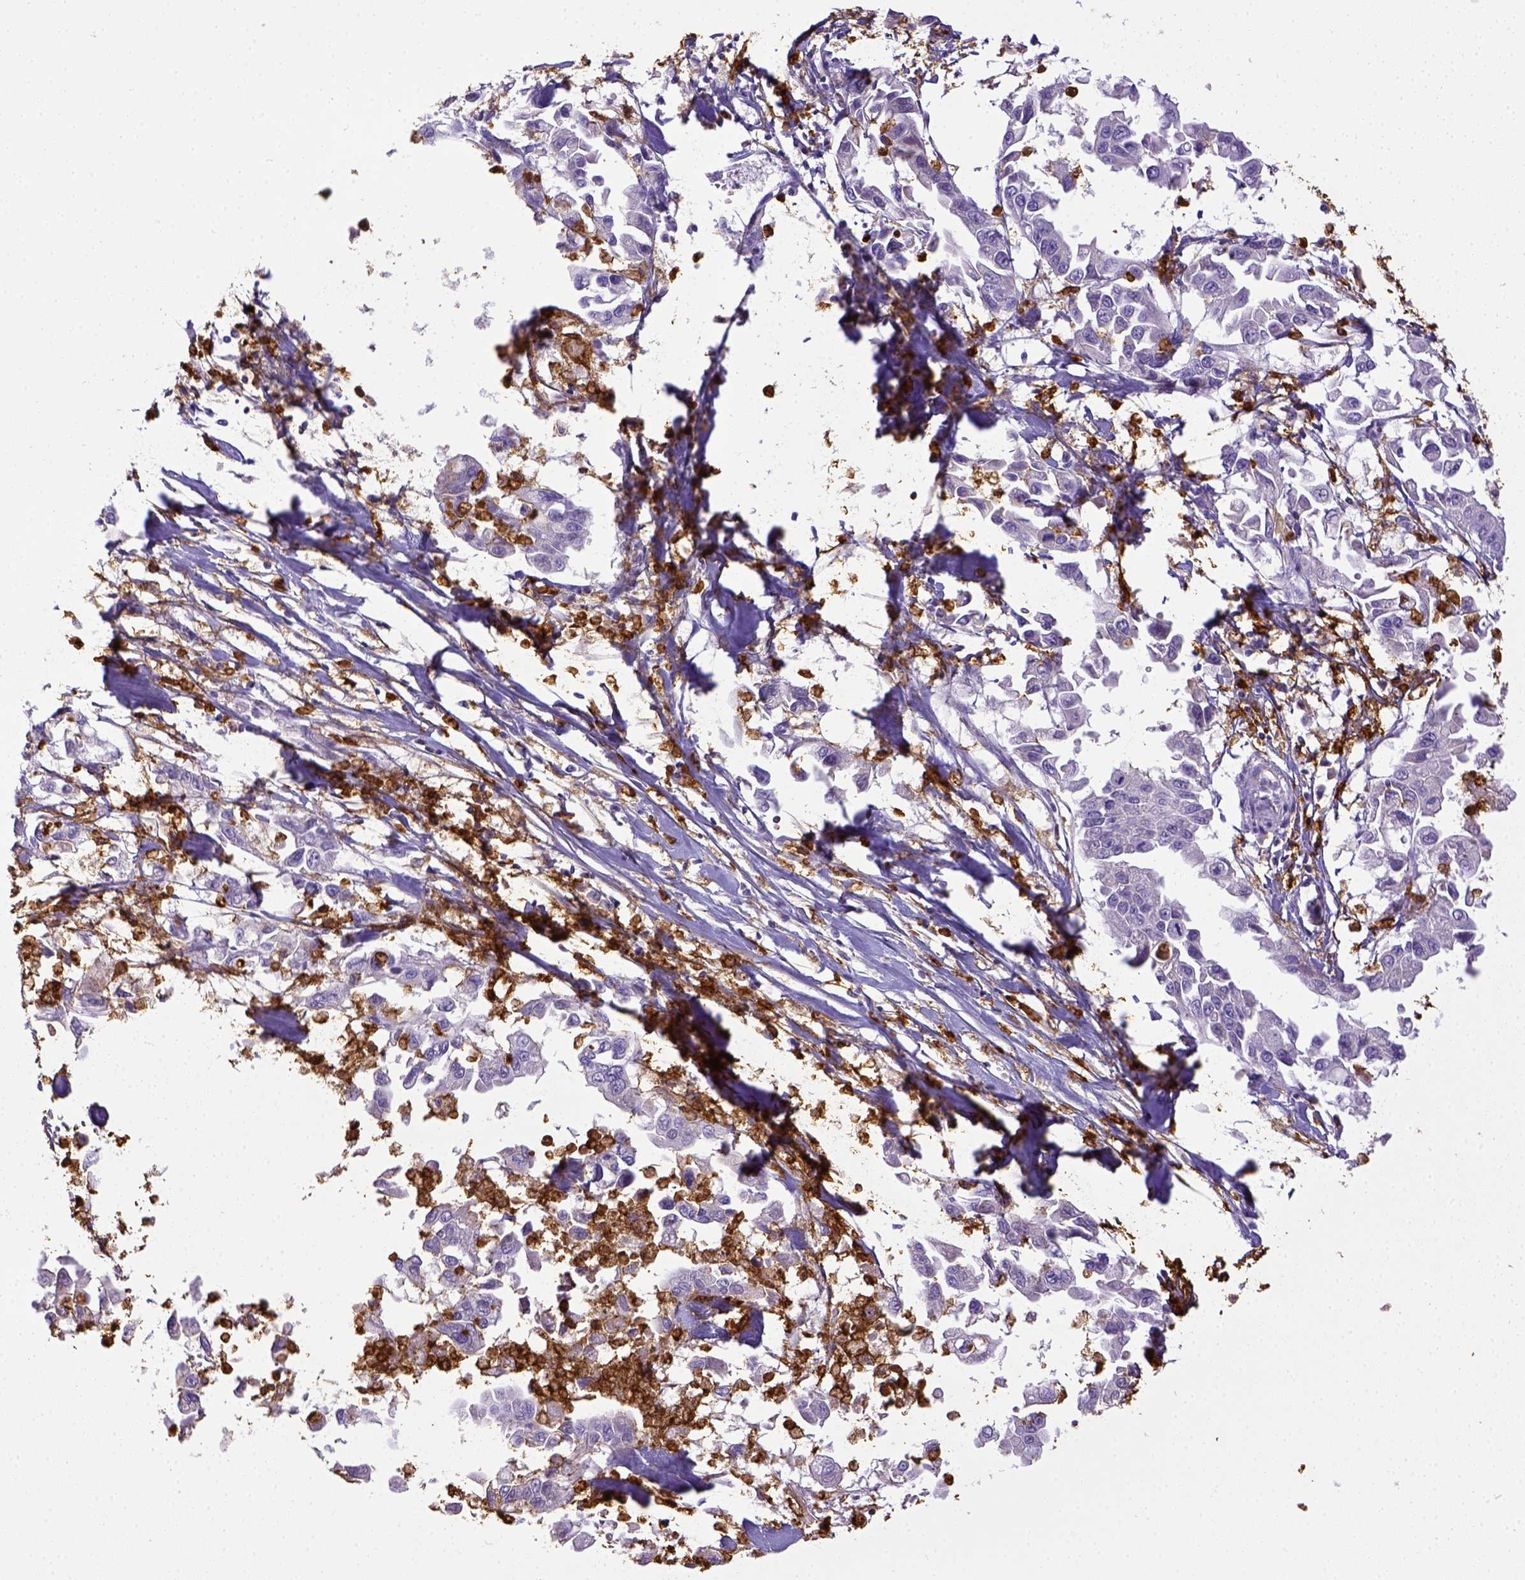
{"staining": {"intensity": "negative", "quantity": "none", "location": "none"}, "tissue": "pancreatic cancer", "cell_type": "Tumor cells", "image_type": "cancer", "snomed": [{"axis": "morphology", "description": "Adenocarcinoma, NOS"}, {"axis": "topography", "description": "Pancreas"}], "caption": "Pancreatic adenocarcinoma stained for a protein using immunohistochemistry reveals no positivity tumor cells.", "gene": "ITGAM", "patient": {"sex": "female", "age": 83}}